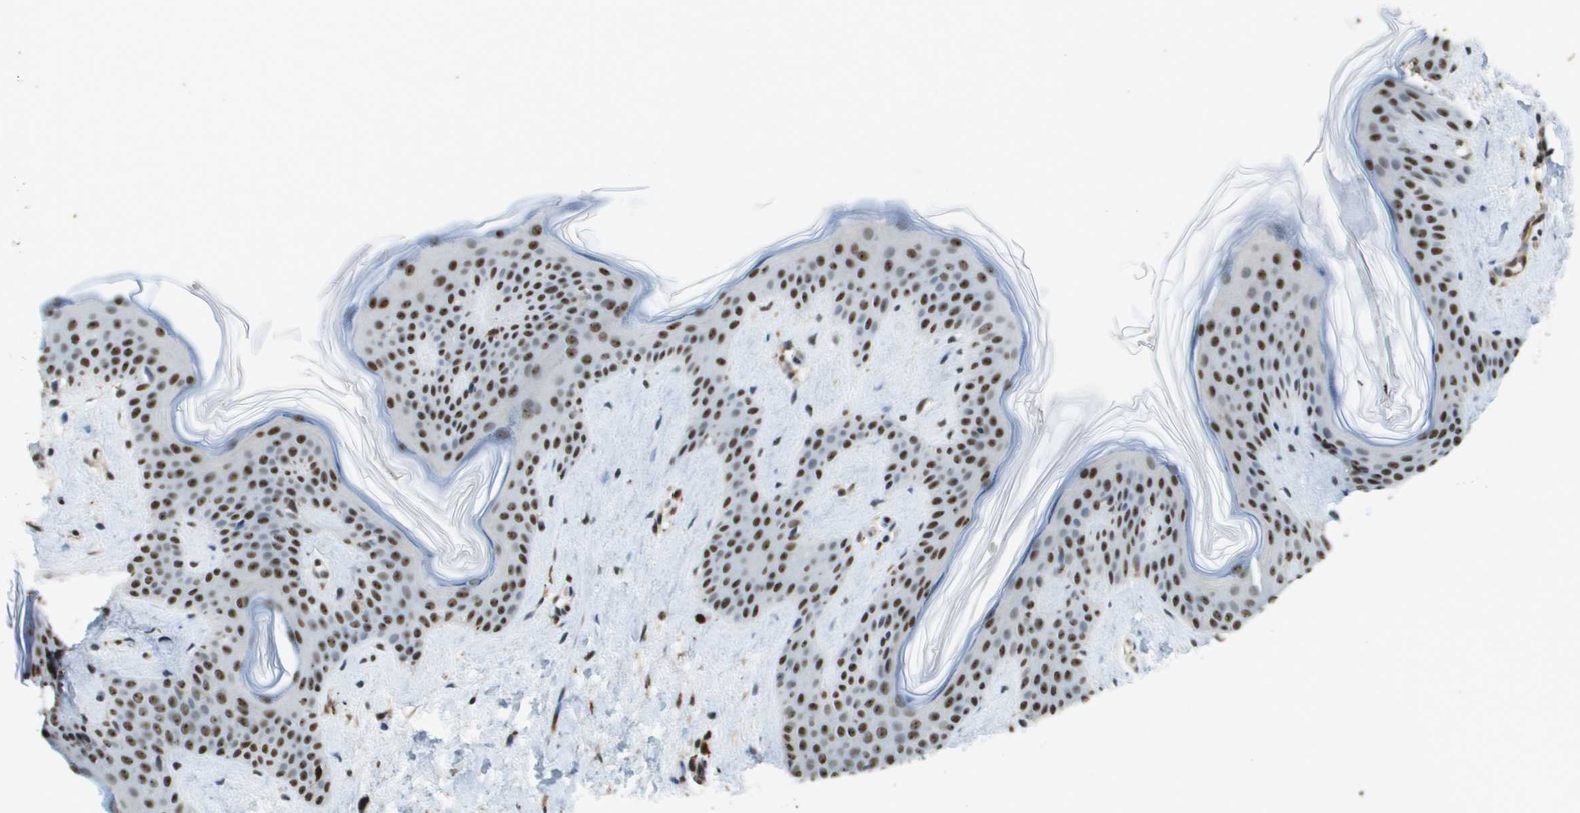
{"staining": {"intensity": "strong", "quantity": ">75%", "location": "nuclear"}, "tissue": "skin", "cell_type": "Fibroblasts", "image_type": "normal", "snomed": [{"axis": "morphology", "description": "Normal tissue, NOS"}, {"axis": "topography", "description": "Skin"}], "caption": "Skin stained with IHC exhibits strong nuclear positivity in about >75% of fibroblasts. Immunohistochemistry (ihc) stains the protein in brown and the nuclei are stained blue.", "gene": "EP400", "patient": {"sex": "female", "age": 17}}